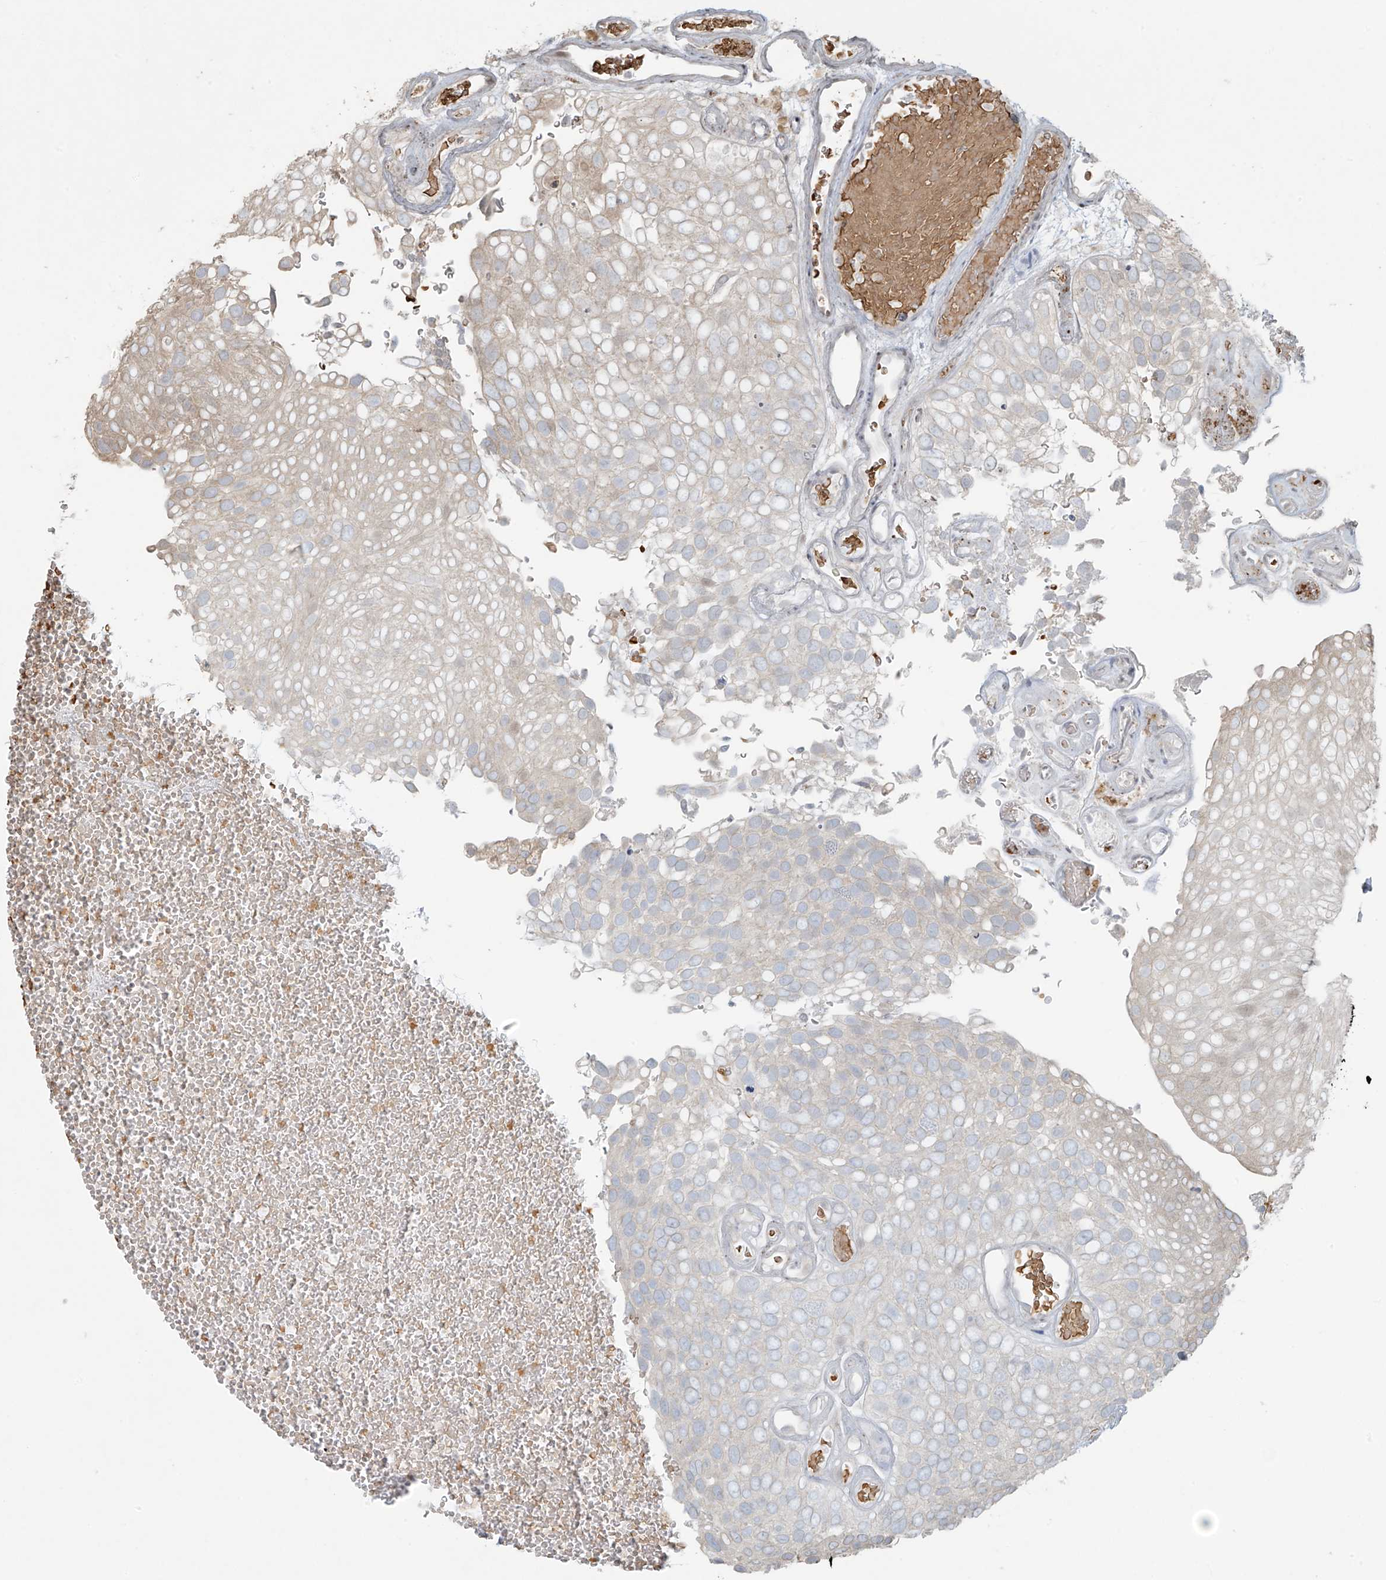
{"staining": {"intensity": "weak", "quantity": "<25%", "location": "nuclear"}, "tissue": "urothelial cancer", "cell_type": "Tumor cells", "image_type": "cancer", "snomed": [{"axis": "morphology", "description": "Urothelial carcinoma, Low grade"}, {"axis": "topography", "description": "Urinary bladder"}], "caption": "Protein analysis of urothelial carcinoma (low-grade) demonstrates no significant positivity in tumor cells.", "gene": "TTC22", "patient": {"sex": "male", "age": 78}}